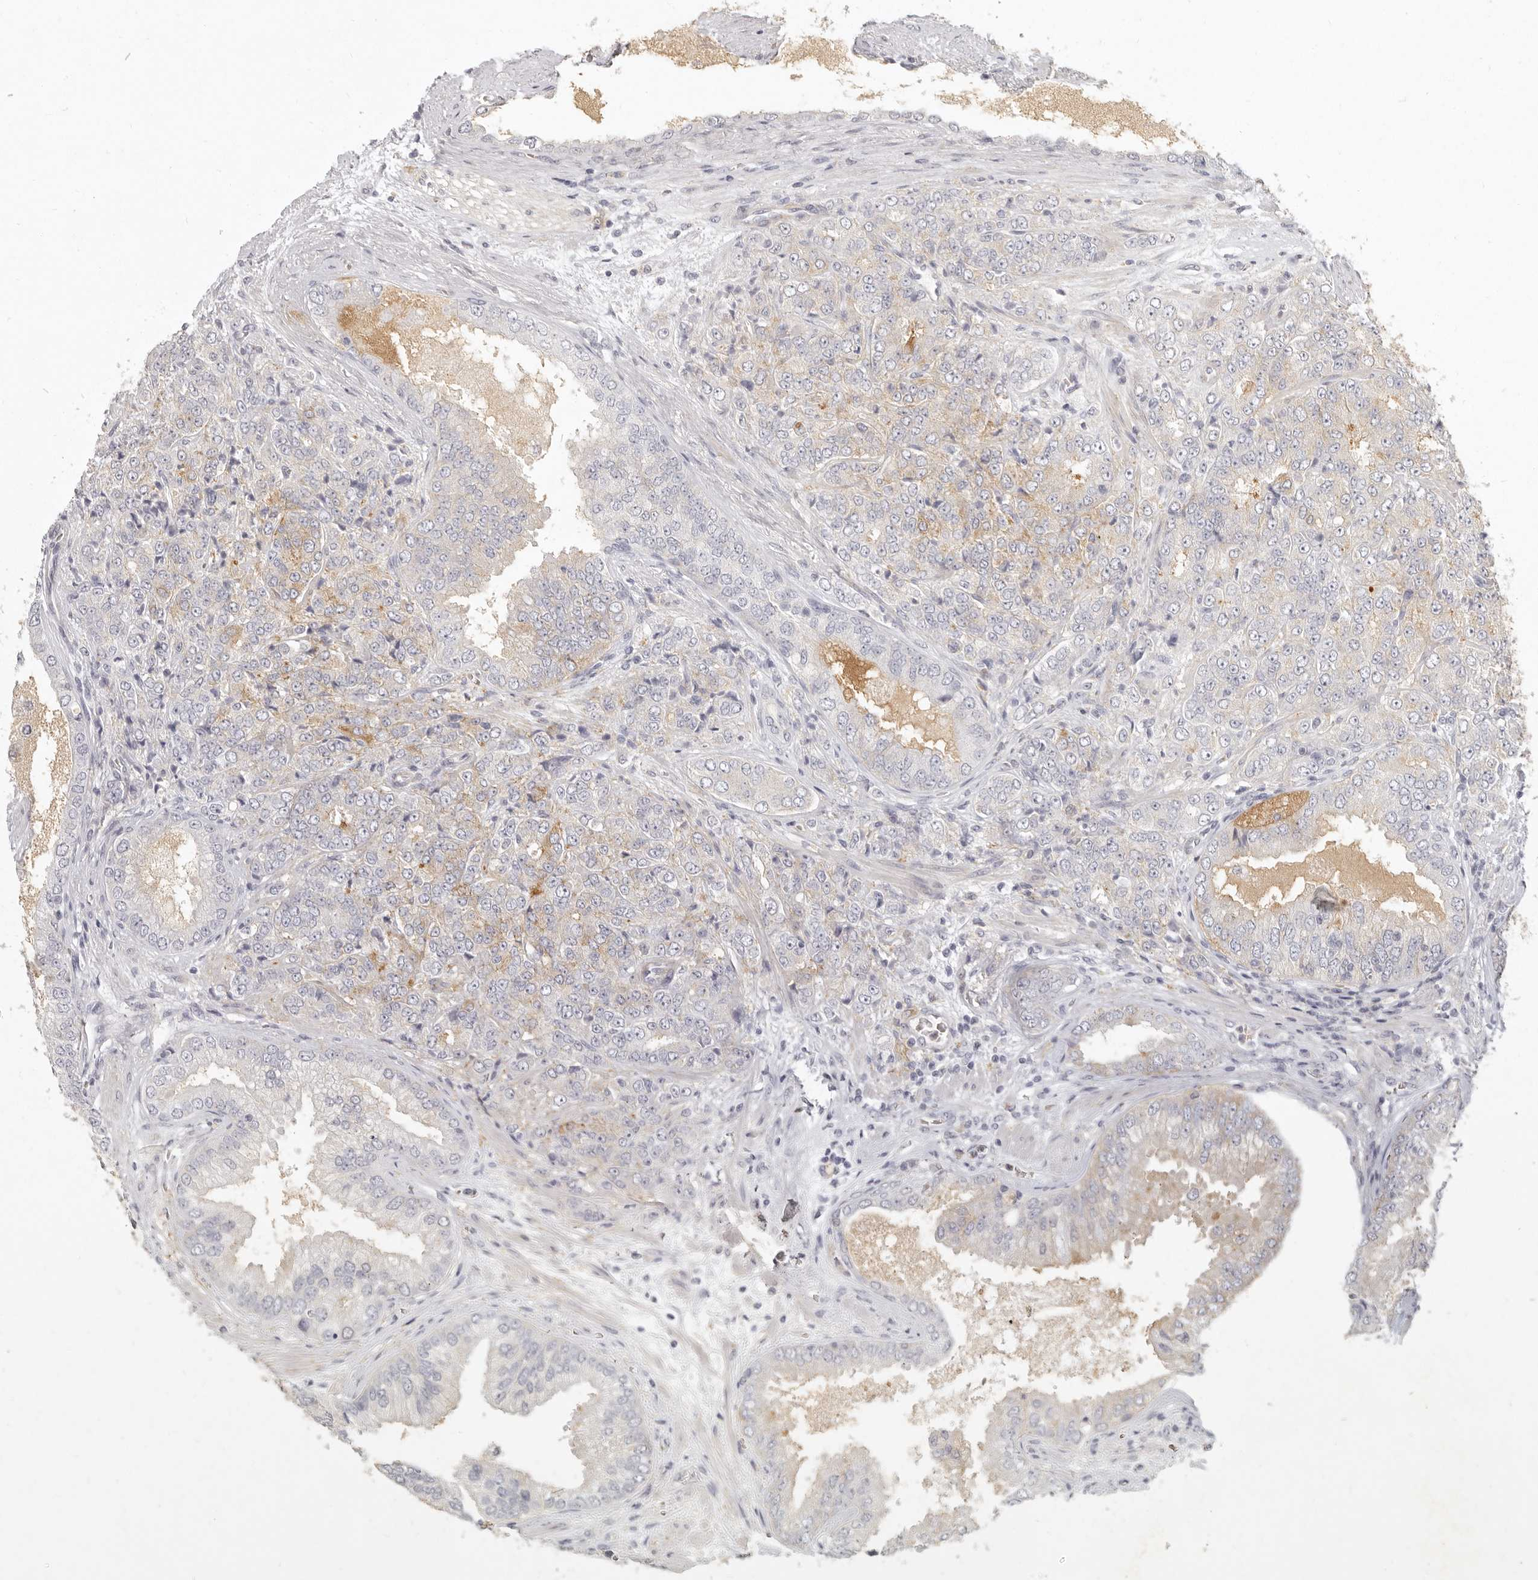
{"staining": {"intensity": "moderate", "quantity": "25%-75%", "location": "cytoplasmic/membranous"}, "tissue": "prostate cancer", "cell_type": "Tumor cells", "image_type": "cancer", "snomed": [{"axis": "morphology", "description": "Adenocarcinoma, High grade"}, {"axis": "topography", "description": "Prostate"}], "caption": "High-power microscopy captured an immunohistochemistry (IHC) photomicrograph of prostate cancer (high-grade adenocarcinoma), revealing moderate cytoplasmic/membranous positivity in approximately 25%-75% of tumor cells. The protein is shown in brown color, while the nuclei are stained blue.", "gene": "NIBAN1", "patient": {"sex": "male", "age": 58}}